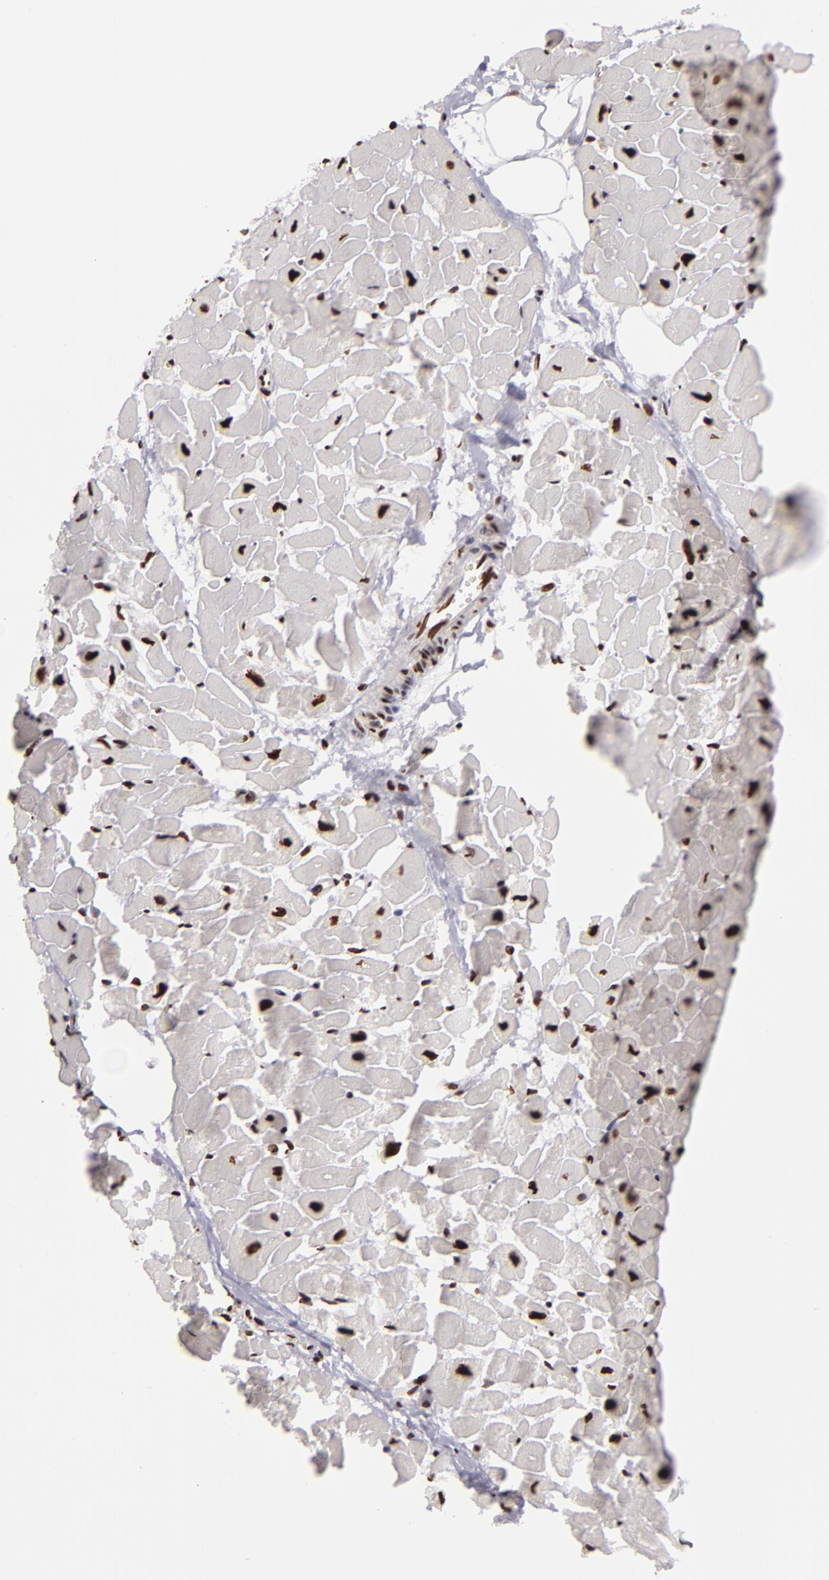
{"staining": {"intensity": "strong", "quantity": ">75%", "location": "nuclear"}, "tissue": "heart muscle", "cell_type": "Cardiomyocytes", "image_type": "normal", "snomed": [{"axis": "morphology", "description": "Normal tissue, NOS"}, {"axis": "topography", "description": "Heart"}], "caption": "Immunohistochemistry photomicrograph of unremarkable heart muscle stained for a protein (brown), which shows high levels of strong nuclear positivity in about >75% of cardiomyocytes.", "gene": "SAFB", "patient": {"sex": "female", "age": 19}}